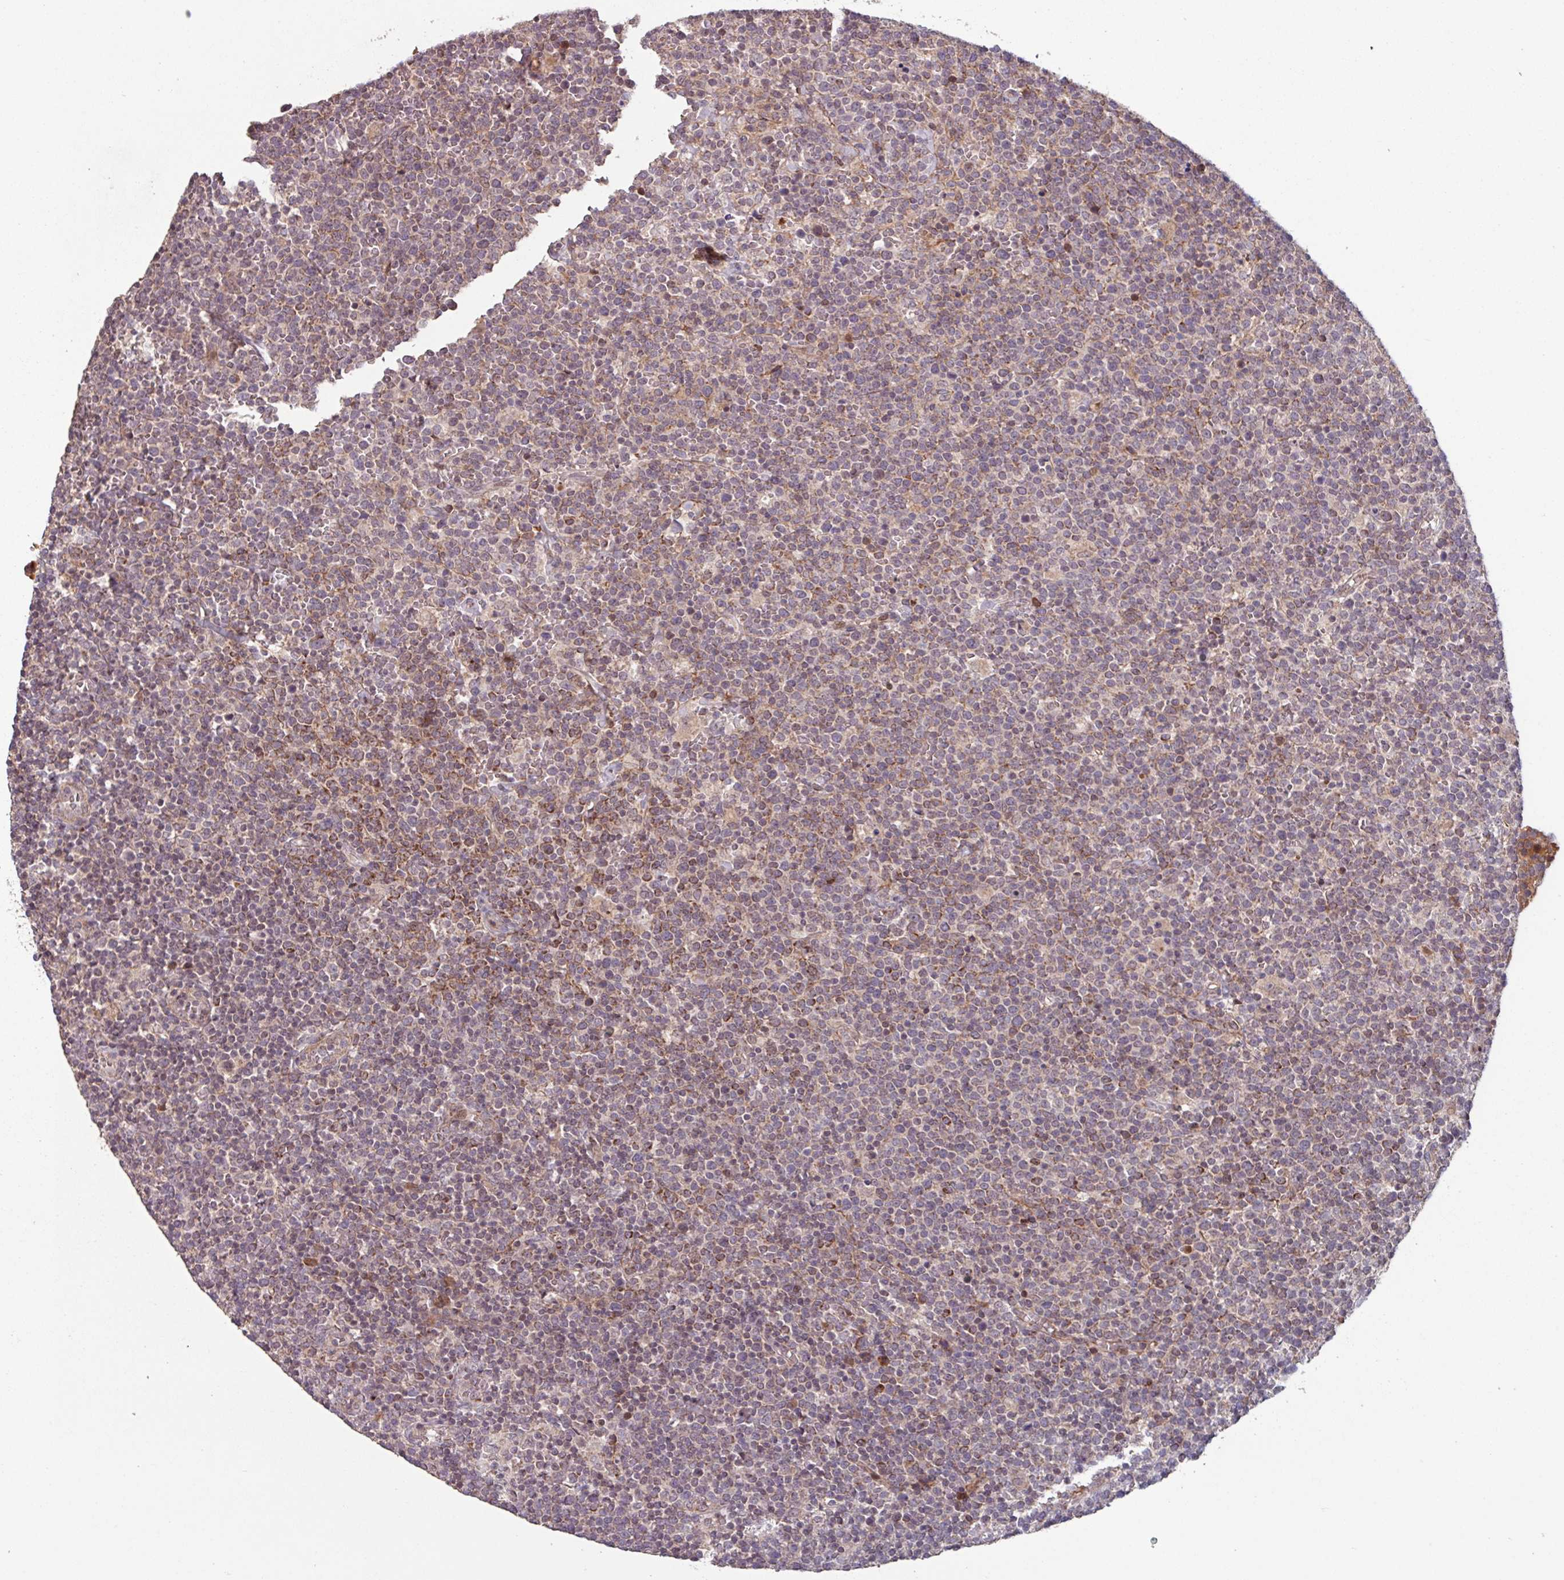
{"staining": {"intensity": "weak", "quantity": "25%-75%", "location": "cytoplasmic/membranous"}, "tissue": "lymphoma", "cell_type": "Tumor cells", "image_type": "cancer", "snomed": [{"axis": "morphology", "description": "Malignant lymphoma, non-Hodgkin's type, High grade"}, {"axis": "topography", "description": "Lymph node"}], "caption": "Malignant lymphoma, non-Hodgkin's type (high-grade) stained with a protein marker demonstrates weak staining in tumor cells.", "gene": "TMEM88", "patient": {"sex": "male", "age": 61}}